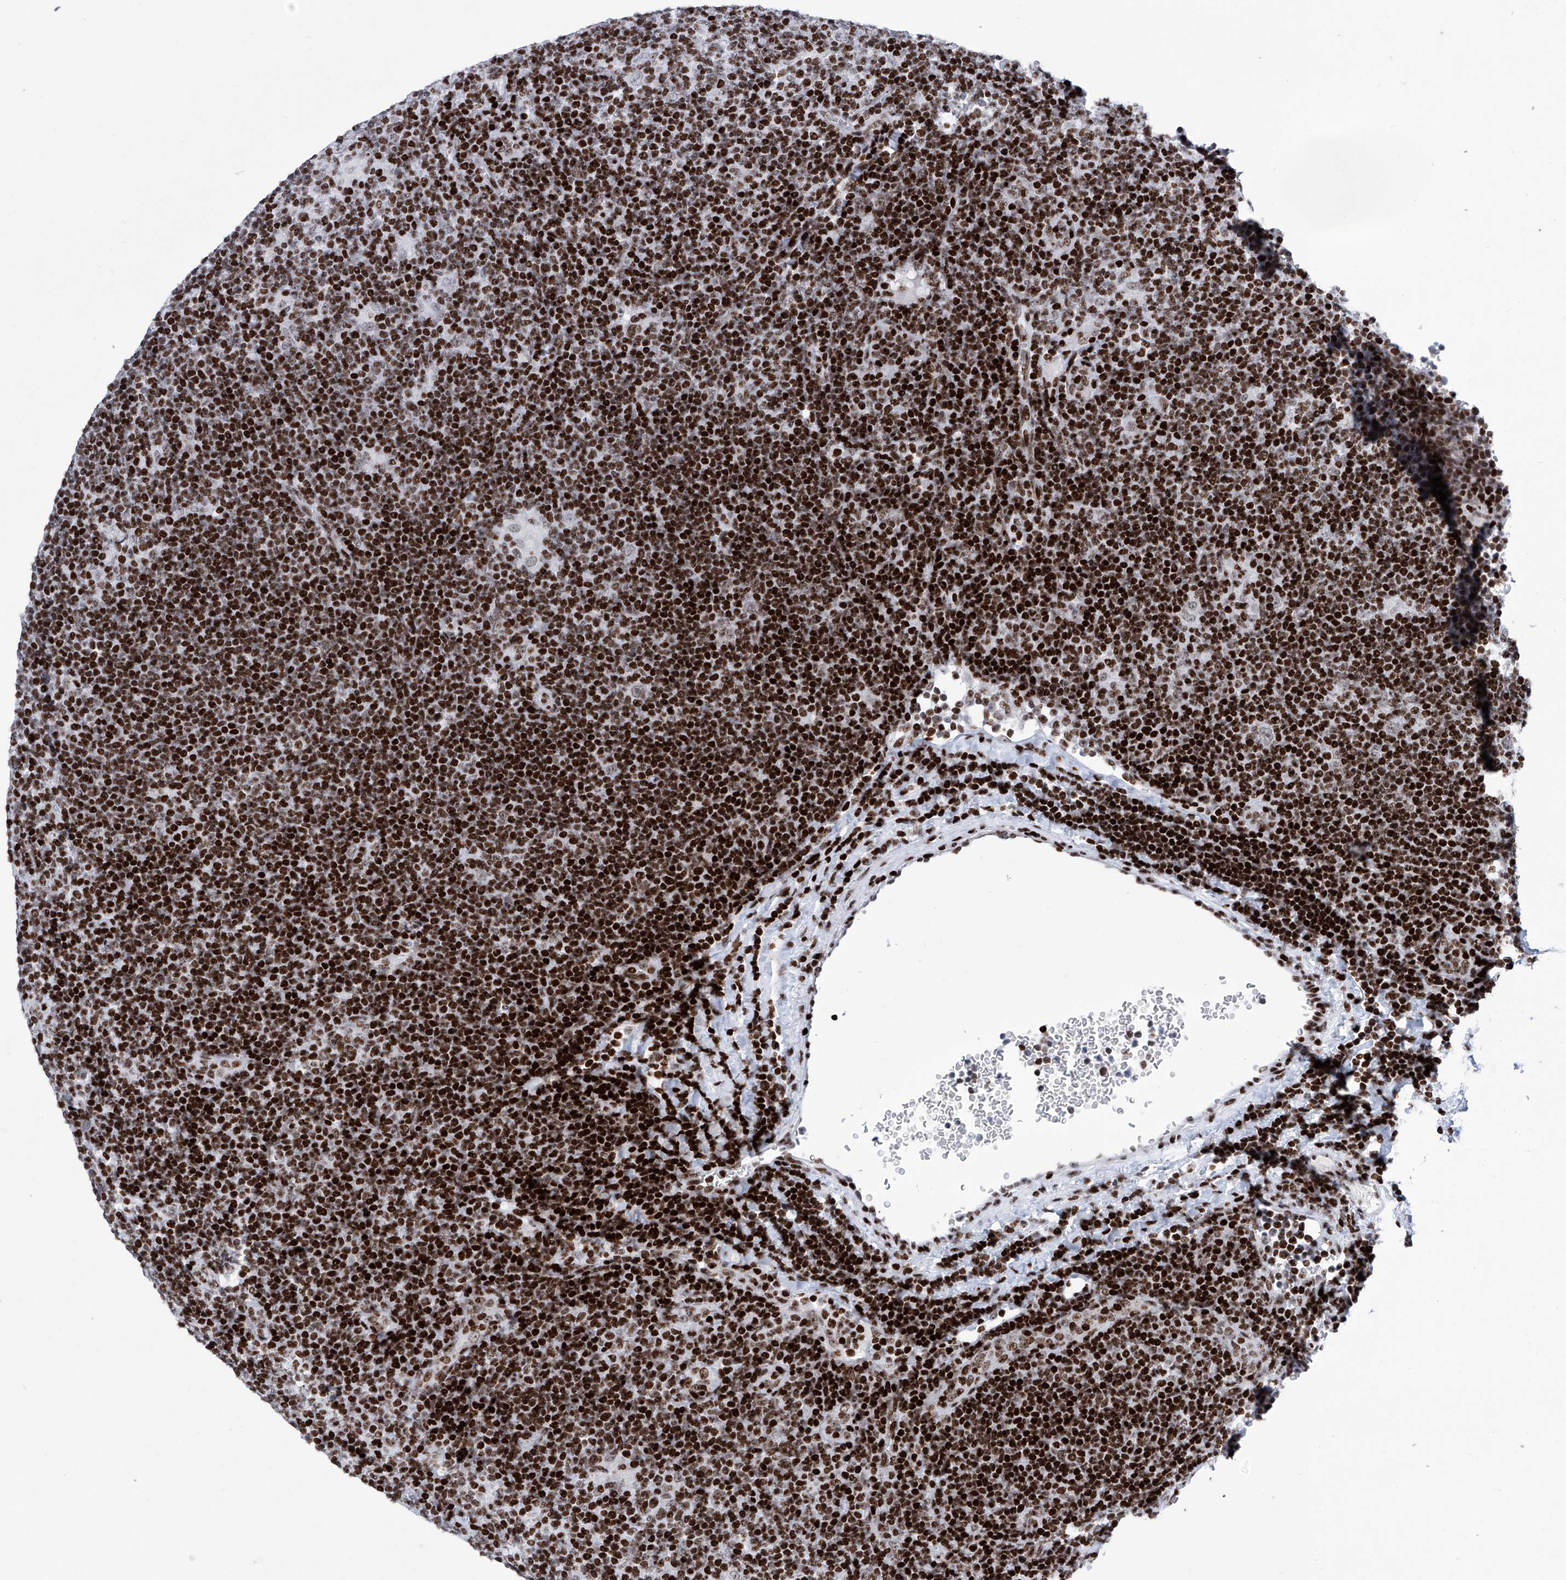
{"staining": {"intensity": "weak", "quantity": ">75%", "location": "nuclear"}, "tissue": "lymphoma", "cell_type": "Tumor cells", "image_type": "cancer", "snomed": [{"axis": "morphology", "description": "Hodgkin's disease, NOS"}, {"axis": "topography", "description": "Lymph node"}], "caption": "This micrograph exhibits immunohistochemistry (IHC) staining of lymphoma, with low weak nuclear positivity in approximately >75% of tumor cells.", "gene": "HEY2", "patient": {"sex": "female", "age": 57}}